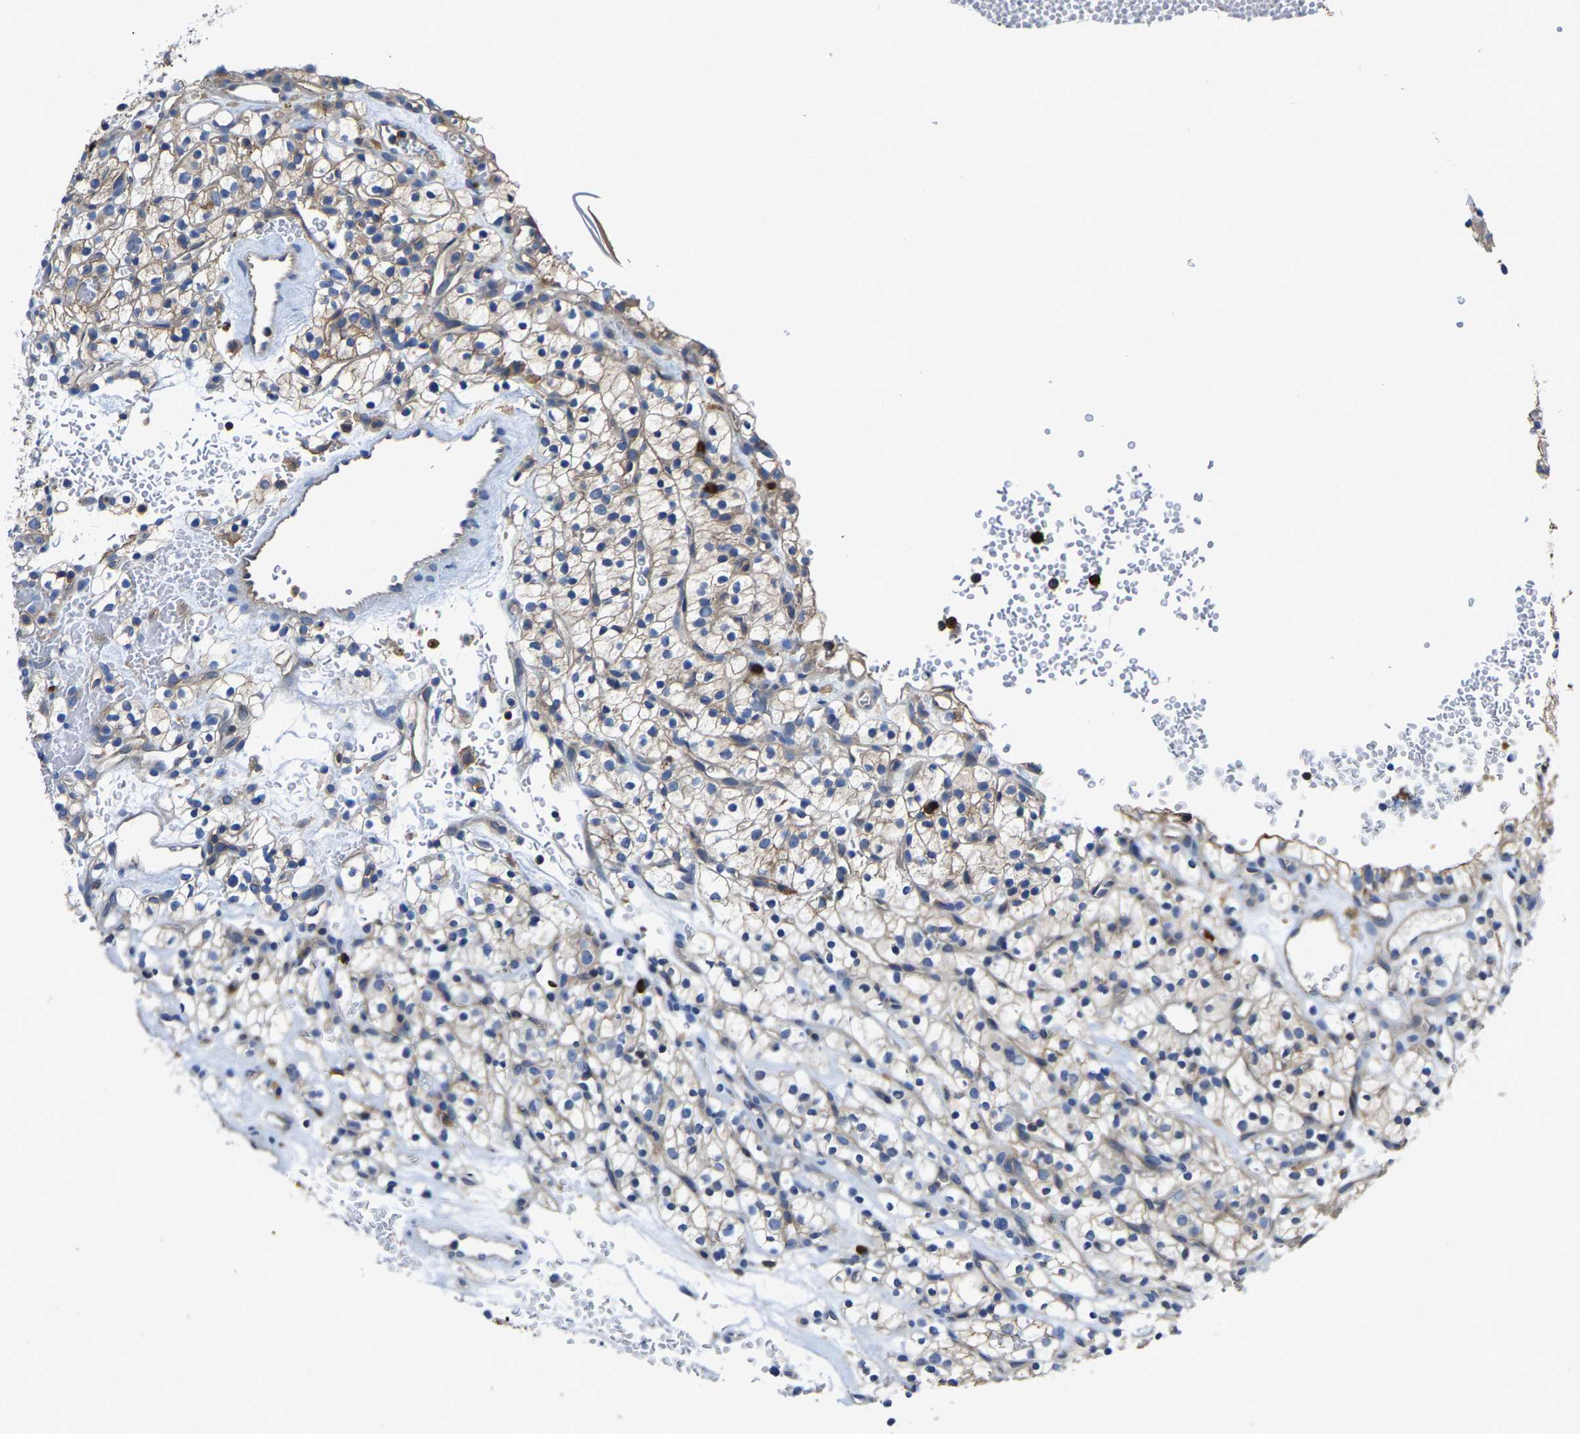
{"staining": {"intensity": "weak", "quantity": ">75%", "location": "cytoplasmic/membranous"}, "tissue": "renal cancer", "cell_type": "Tumor cells", "image_type": "cancer", "snomed": [{"axis": "morphology", "description": "Adenocarcinoma, NOS"}, {"axis": "topography", "description": "Kidney"}], "caption": "Tumor cells show low levels of weak cytoplasmic/membranous positivity in about >75% of cells in human renal adenocarcinoma. The staining was performed using DAB (3,3'-diaminobenzidine) to visualize the protein expression in brown, while the nuclei were stained in blue with hematoxylin (Magnification: 20x).", "gene": "TRAF6", "patient": {"sex": "female", "age": 57}}